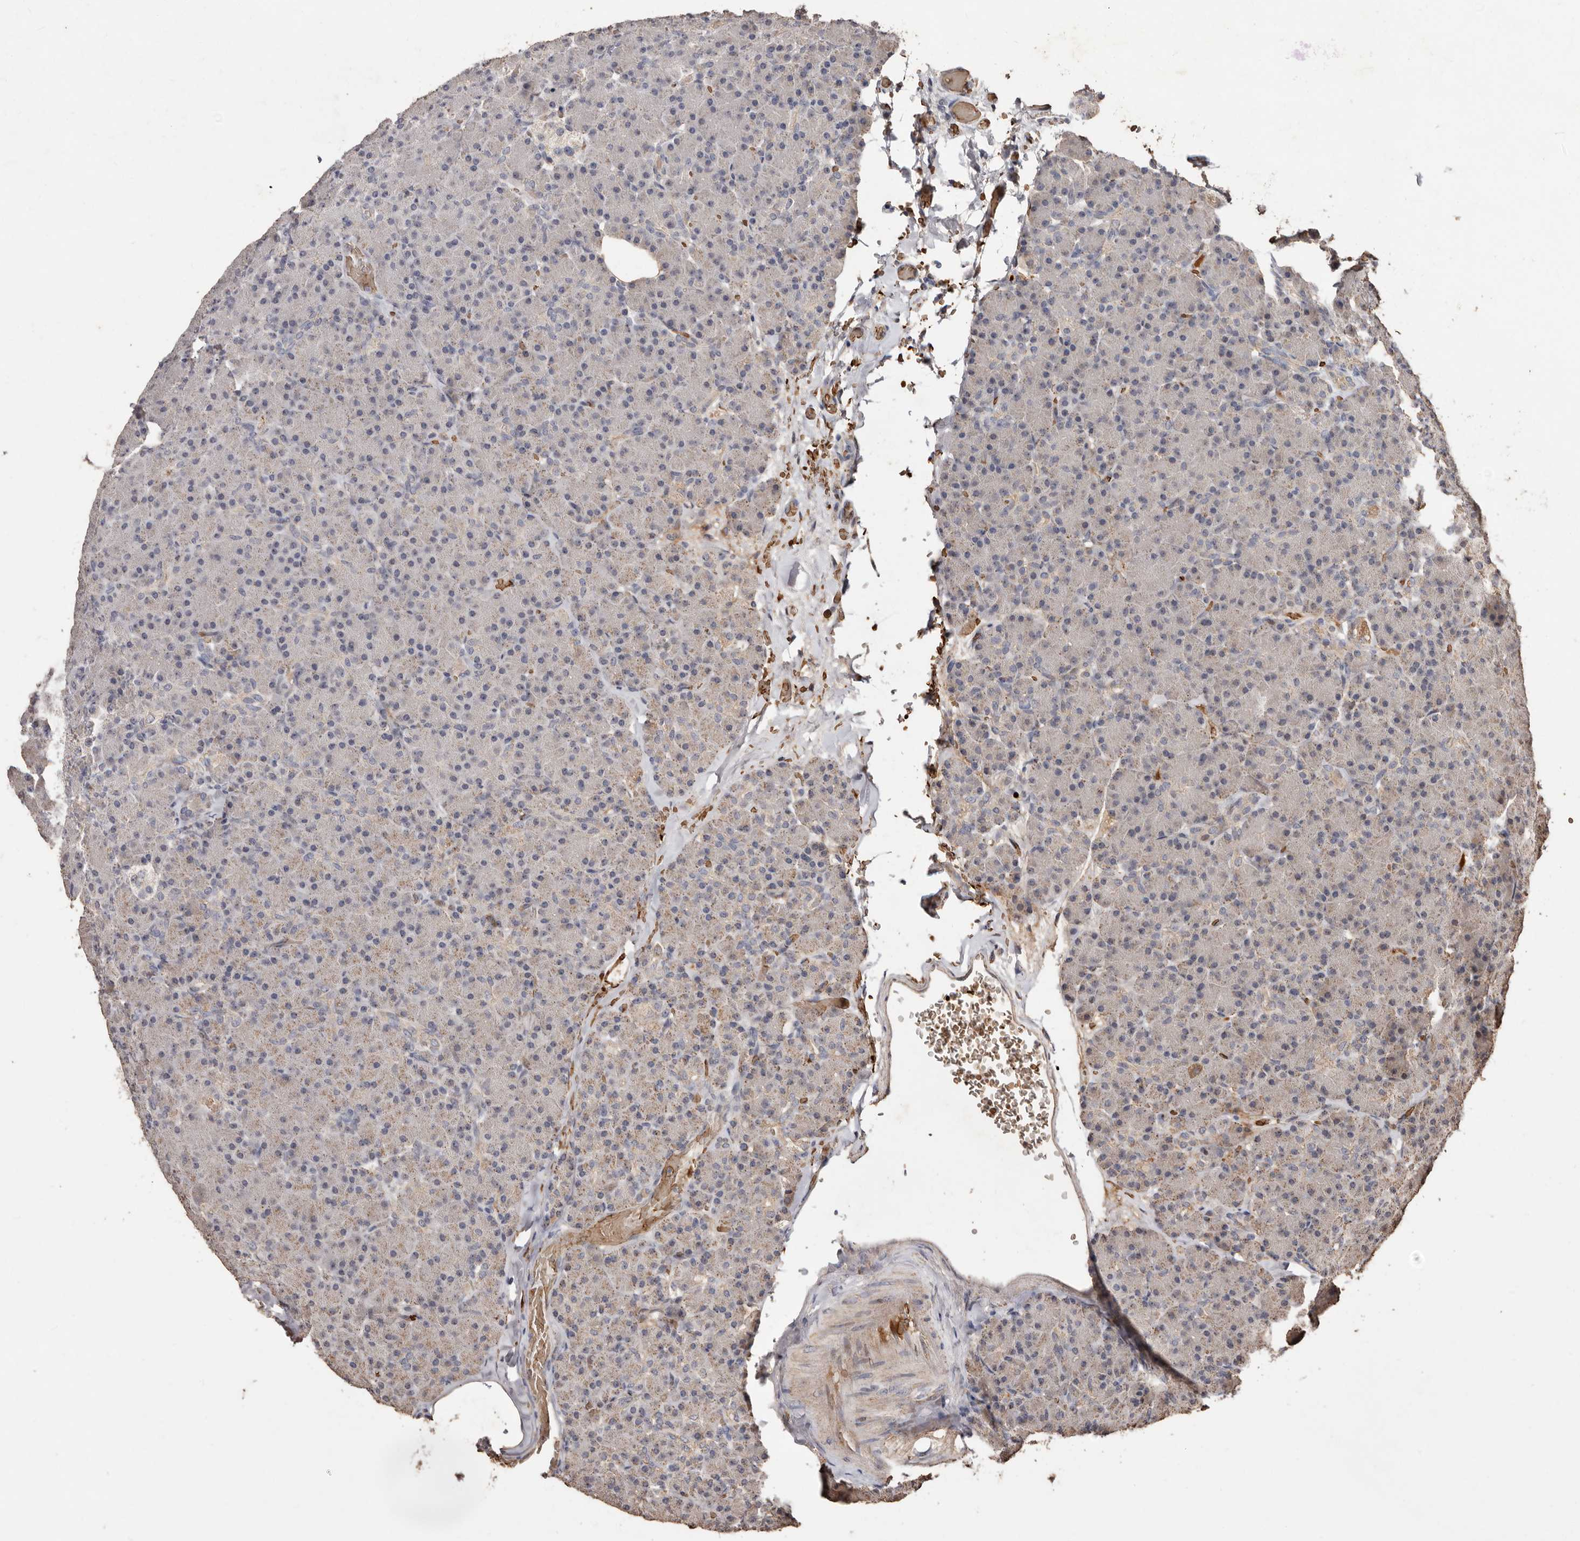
{"staining": {"intensity": "weak", "quantity": "25%-75%", "location": "cytoplasmic/membranous"}, "tissue": "pancreas", "cell_type": "Exocrine glandular cells", "image_type": "normal", "snomed": [{"axis": "morphology", "description": "Normal tissue, NOS"}, {"axis": "topography", "description": "Pancreas"}], "caption": "Immunohistochemical staining of normal human pancreas displays low levels of weak cytoplasmic/membranous staining in about 25%-75% of exocrine glandular cells. (Brightfield microscopy of DAB IHC at high magnification).", "gene": "GRAMD2A", "patient": {"sex": "female", "age": 43}}